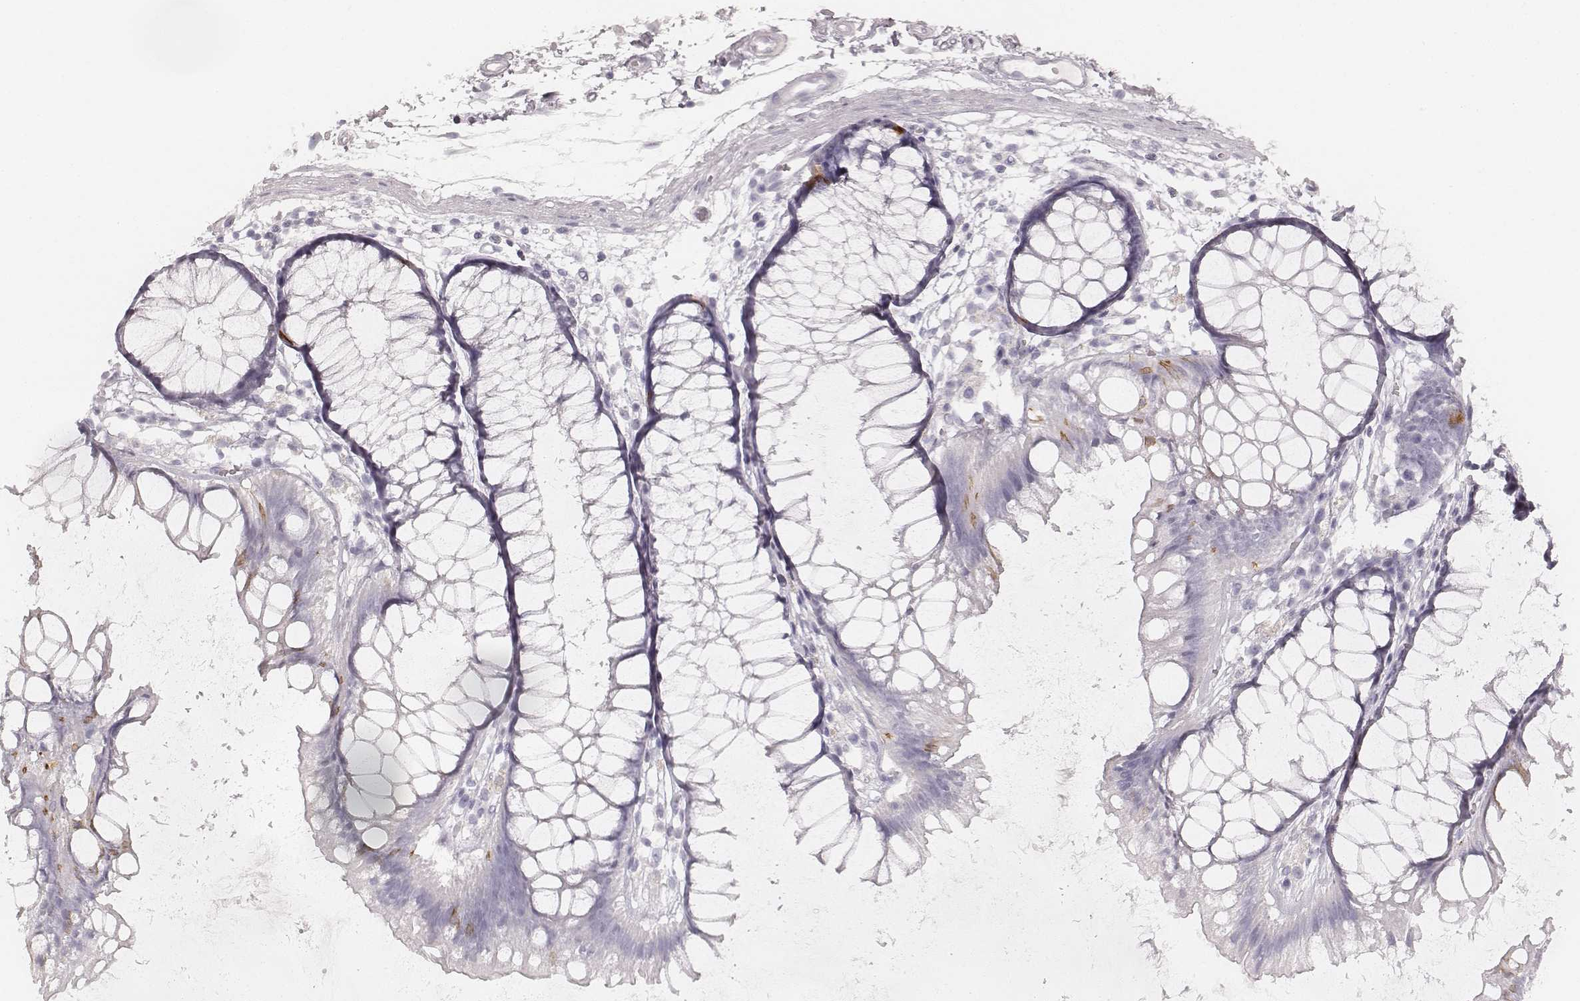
{"staining": {"intensity": "negative", "quantity": "none", "location": "none"}, "tissue": "colon", "cell_type": "Endothelial cells", "image_type": "normal", "snomed": [{"axis": "morphology", "description": "Normal tissue, NOS"}, {"axis": "morphology", "description": "Adenocarcinoma, NOS"}, {"axis": "topography", "description": "Colon"}], "caption": "Immunohistochemistry of unremarkable human colon displays no expression in endothelial cells. (Stains: DAB (3,3'-diaminobenzidine) immunohistochemistry with hematoxylin counter stain, Microscopy: brightfield microscopy at high magnification).", "gene": "KRT72", "patient": {"sex": "male", "age": 65}}